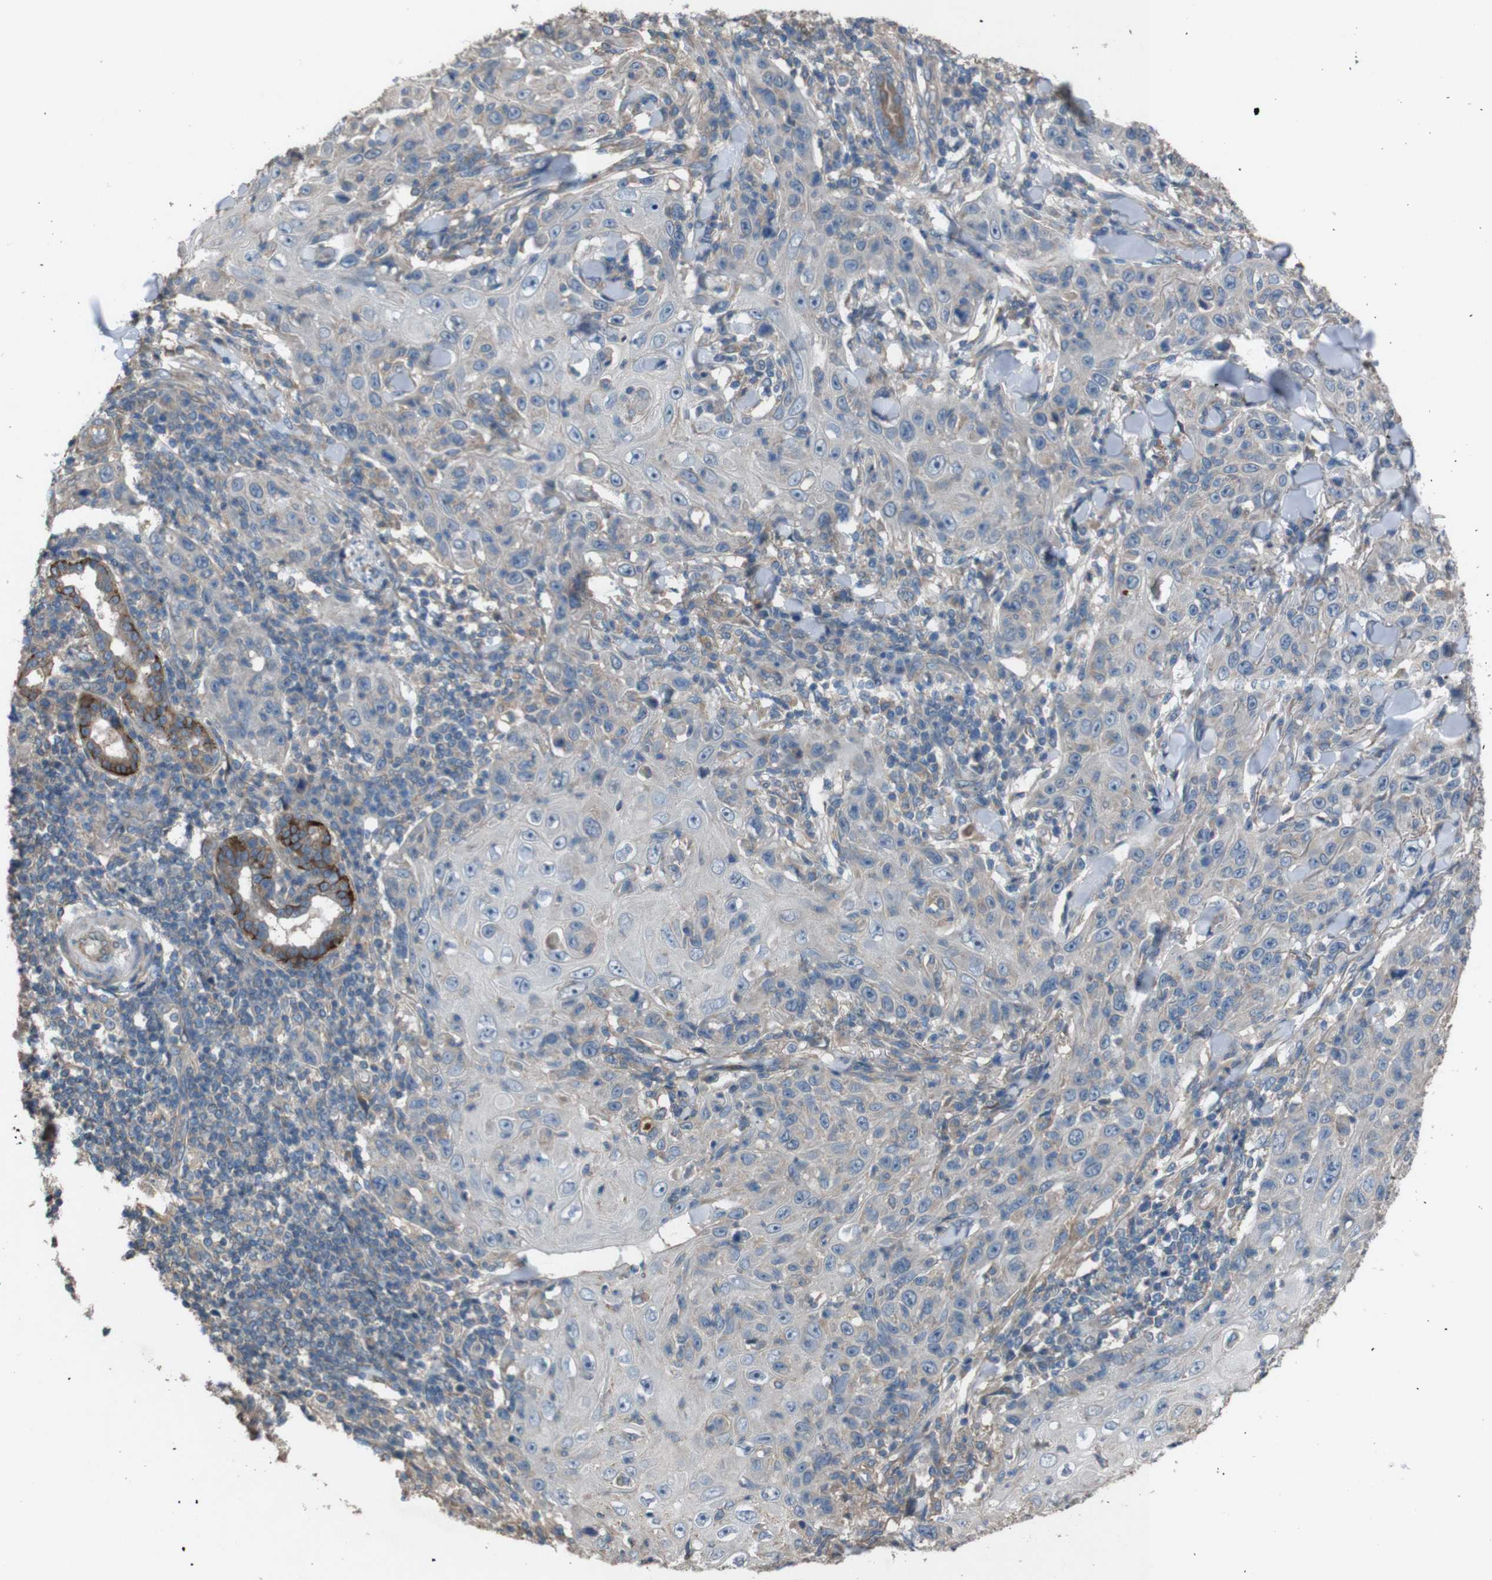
{"staining": {"intensity": "weak", "quantity": "<25%", "location": "cytoplasmic/membranous"}, "tissue": "skin cancer", "cell_type": "Tumor cells", "image_type": "cancer", "snomed": [{"axis": "morphology", "description": "Squamous cell carcinoma, NOS"}, {"axis": "topography", "description": "Skin"}], "caption": "DAB (3,3'-diaminobenzidine) immunohistochemical staining of human skin cancer reveals no significant staining in tumor cells.", "gene": "NAALADL2", "patient": {"sex": "female", "age": 88}}